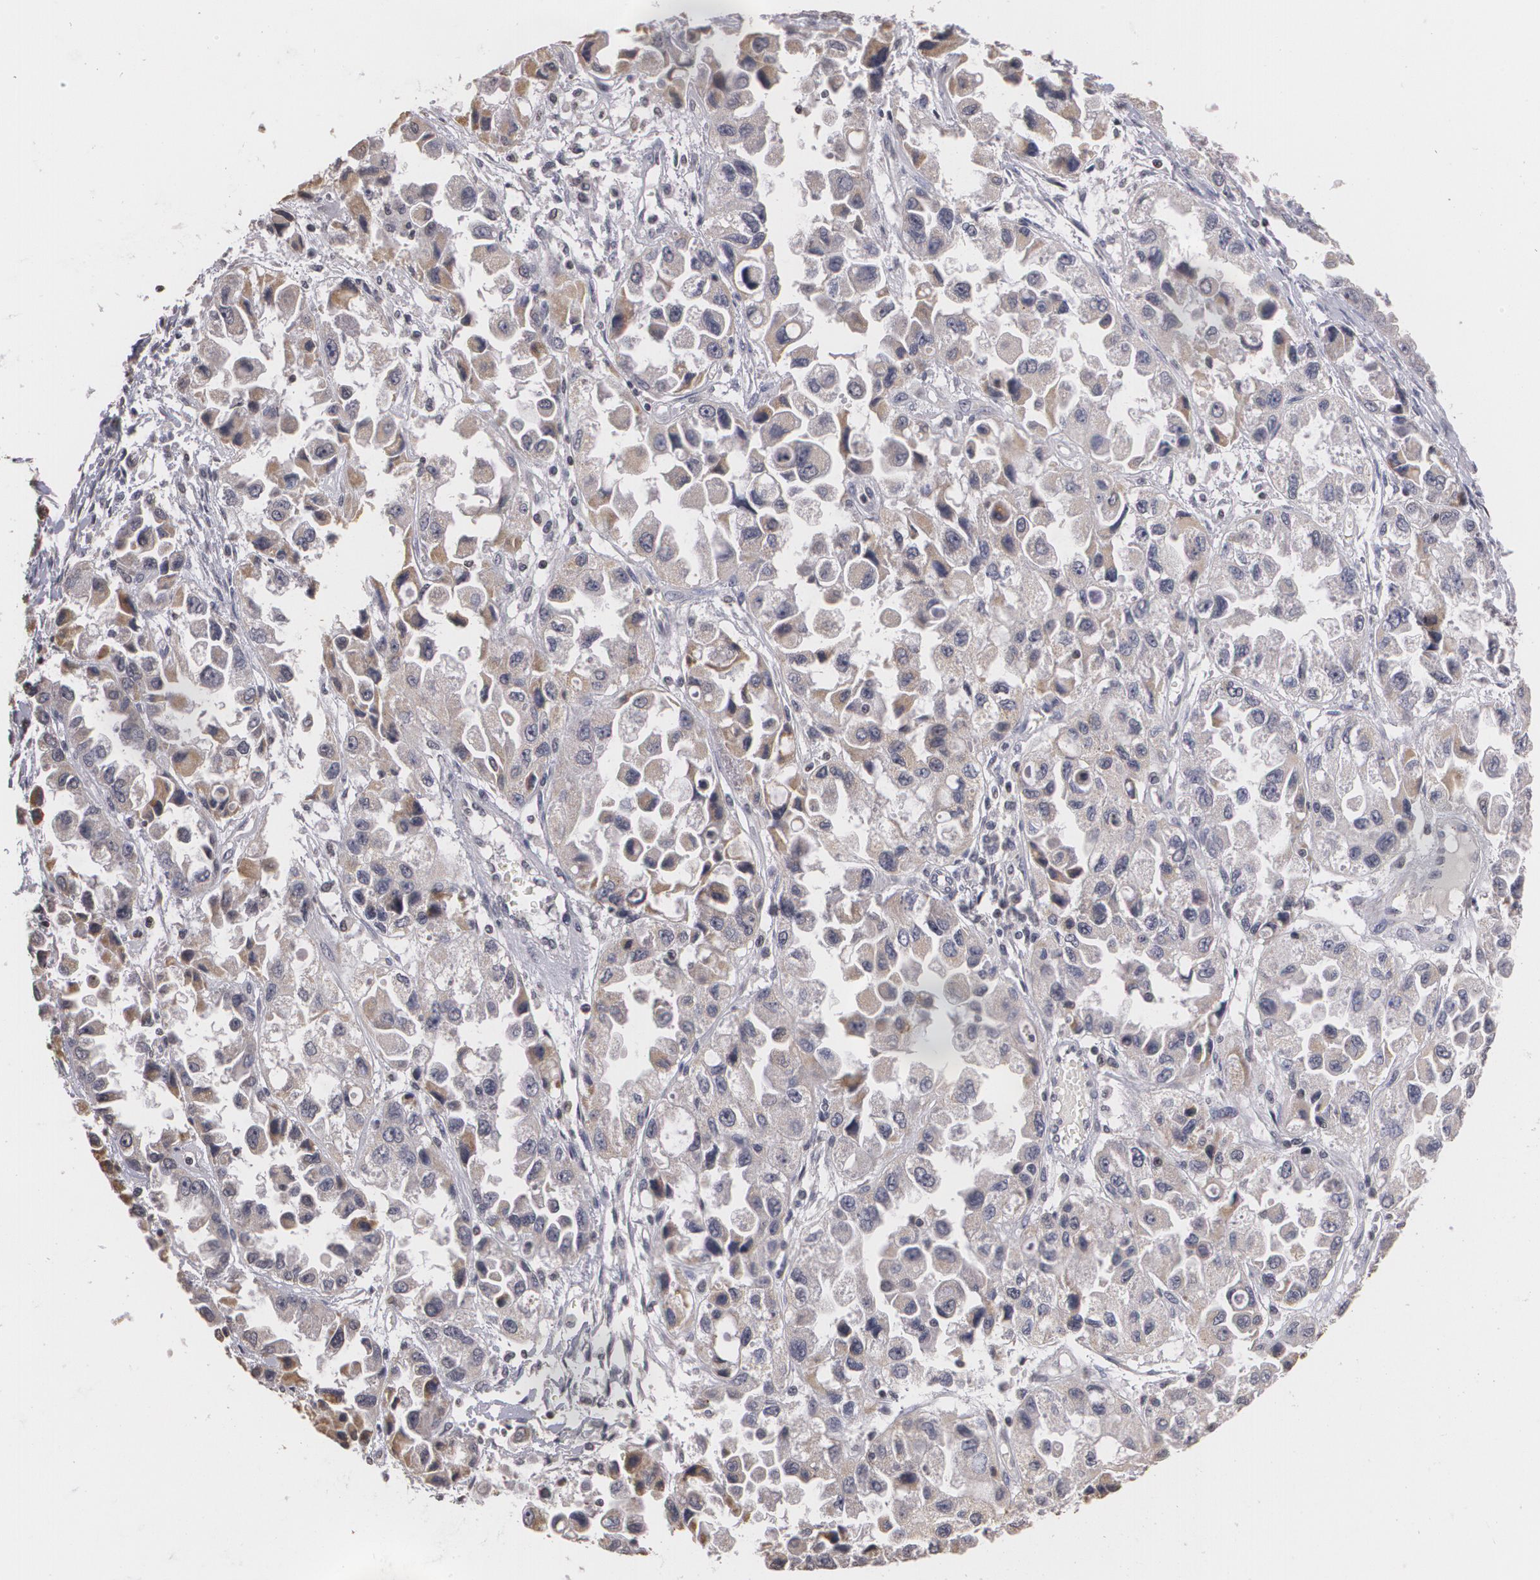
{"staining": {"intensity": "negative", "quantity": "none", "location": "none"}, "tissue": "ovarian cancer", "cell_type": "Tumor cells", "image_type": "cancer", "snomed": [{"axis": "morphology", "description": "Cystadenocarcinoma, serous, NOS"}, {"axis": "topography", "description": "Ovary"}], "caption": "DAB (3,3'-diaminobenzidine) immunohistochemical staining of ovarian cancer (serous cystadenocarcinoma) demonstrates no significant expression in tumor cells.", "gene": "THRB", "patient": {"sex": "female", "age": 84}}